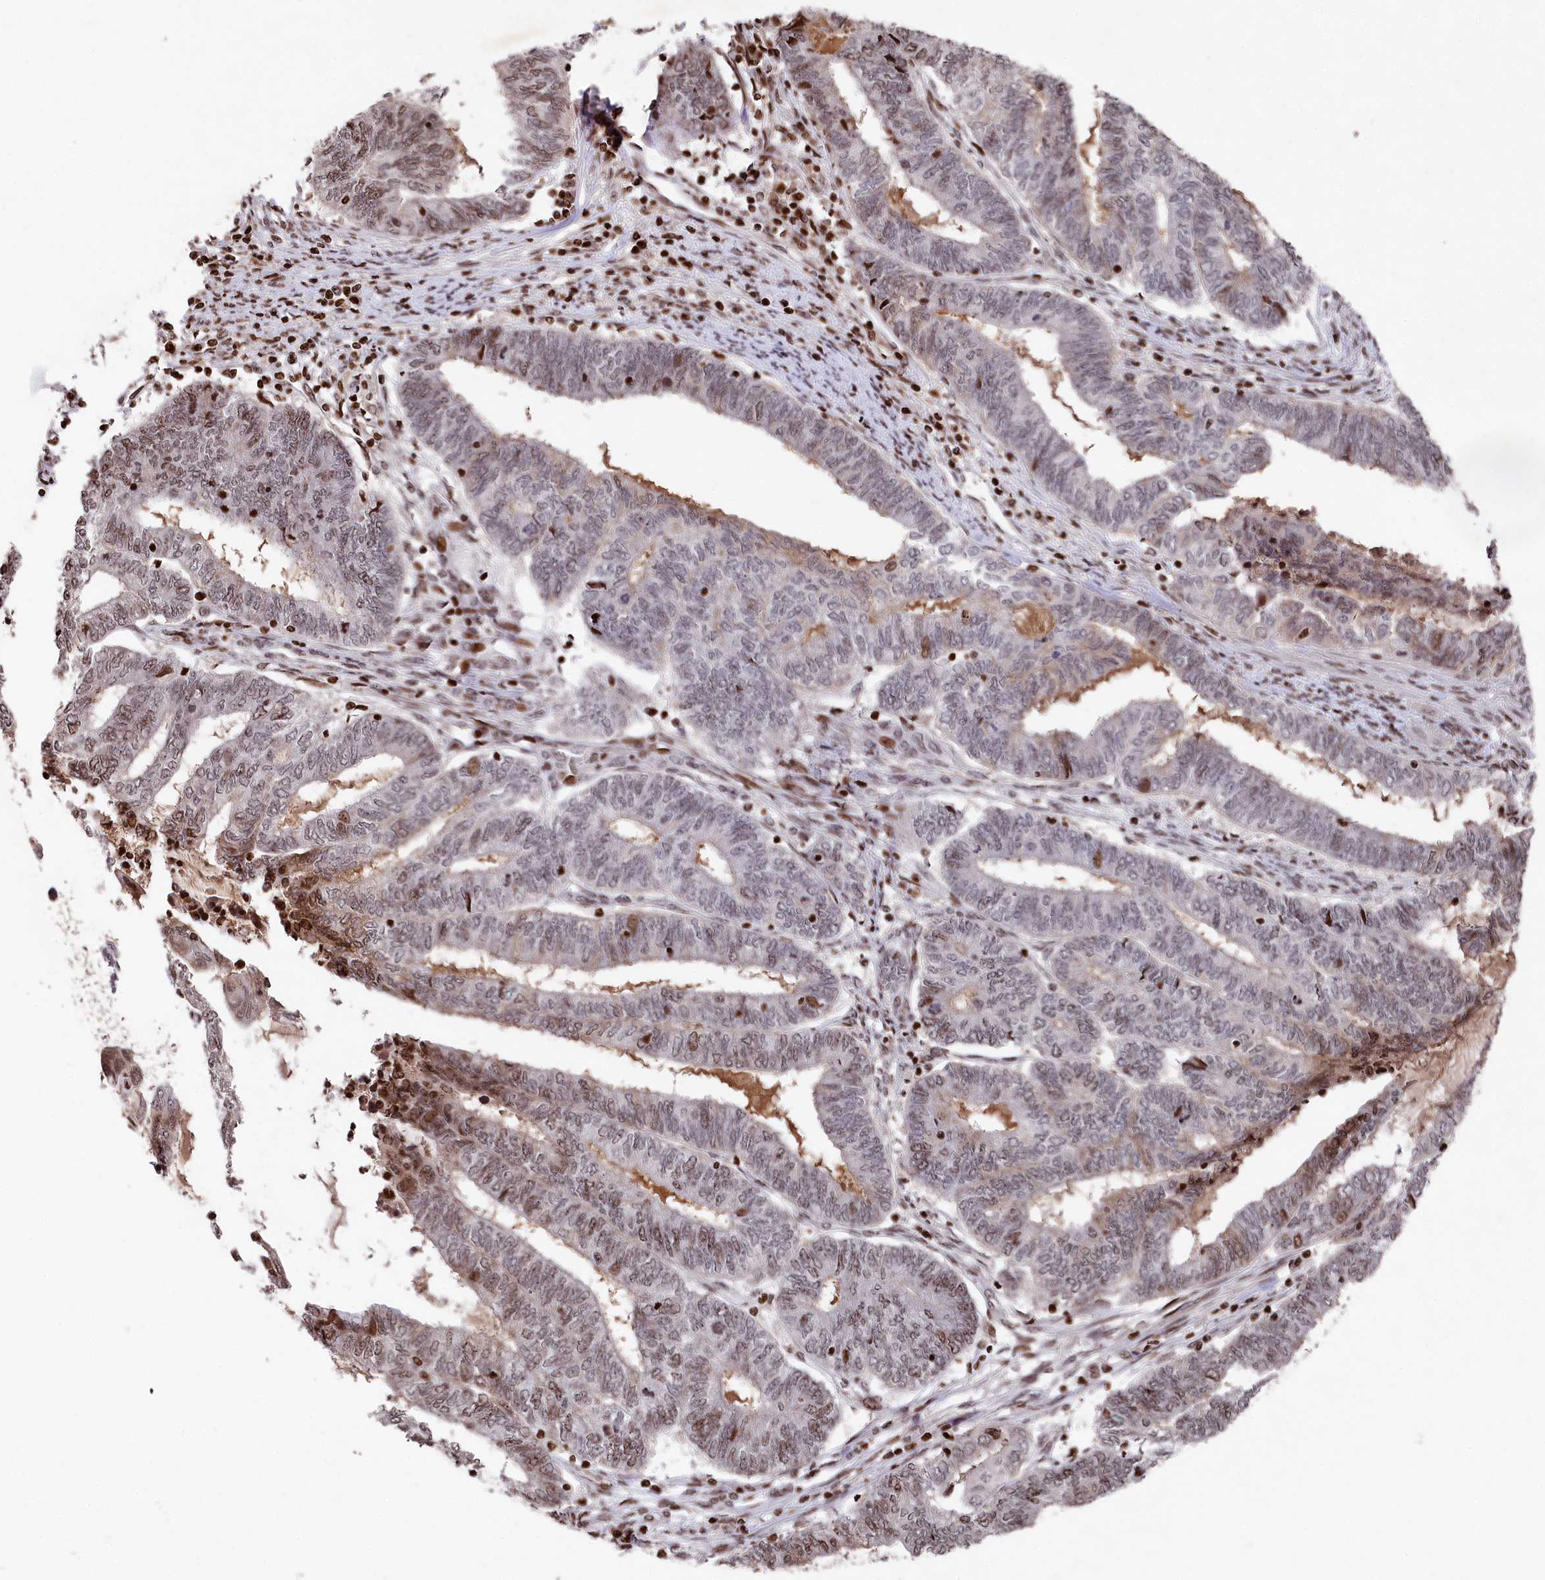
{"staining": {"intensity": "strong", "quantity": "<25%", "location": "nuclear"}, "tissue": "endometrial cancer", "cell_type": "Tumor cells", "image_type": "cancer", "snomed": [{"axis": "morphology", "description": "Adenocarcinoma, NOS"}, {"axis": "topography", "description": "Uterus"}, {"axis": "topography", "description": "Endometrium"}], "caption": "Human endometrial adenocarcinoma stained with a protein marker reveals strong staining in tumor cells.", "gene": "MCF2L2", "patient": {"sex": "female", "age": 70}}